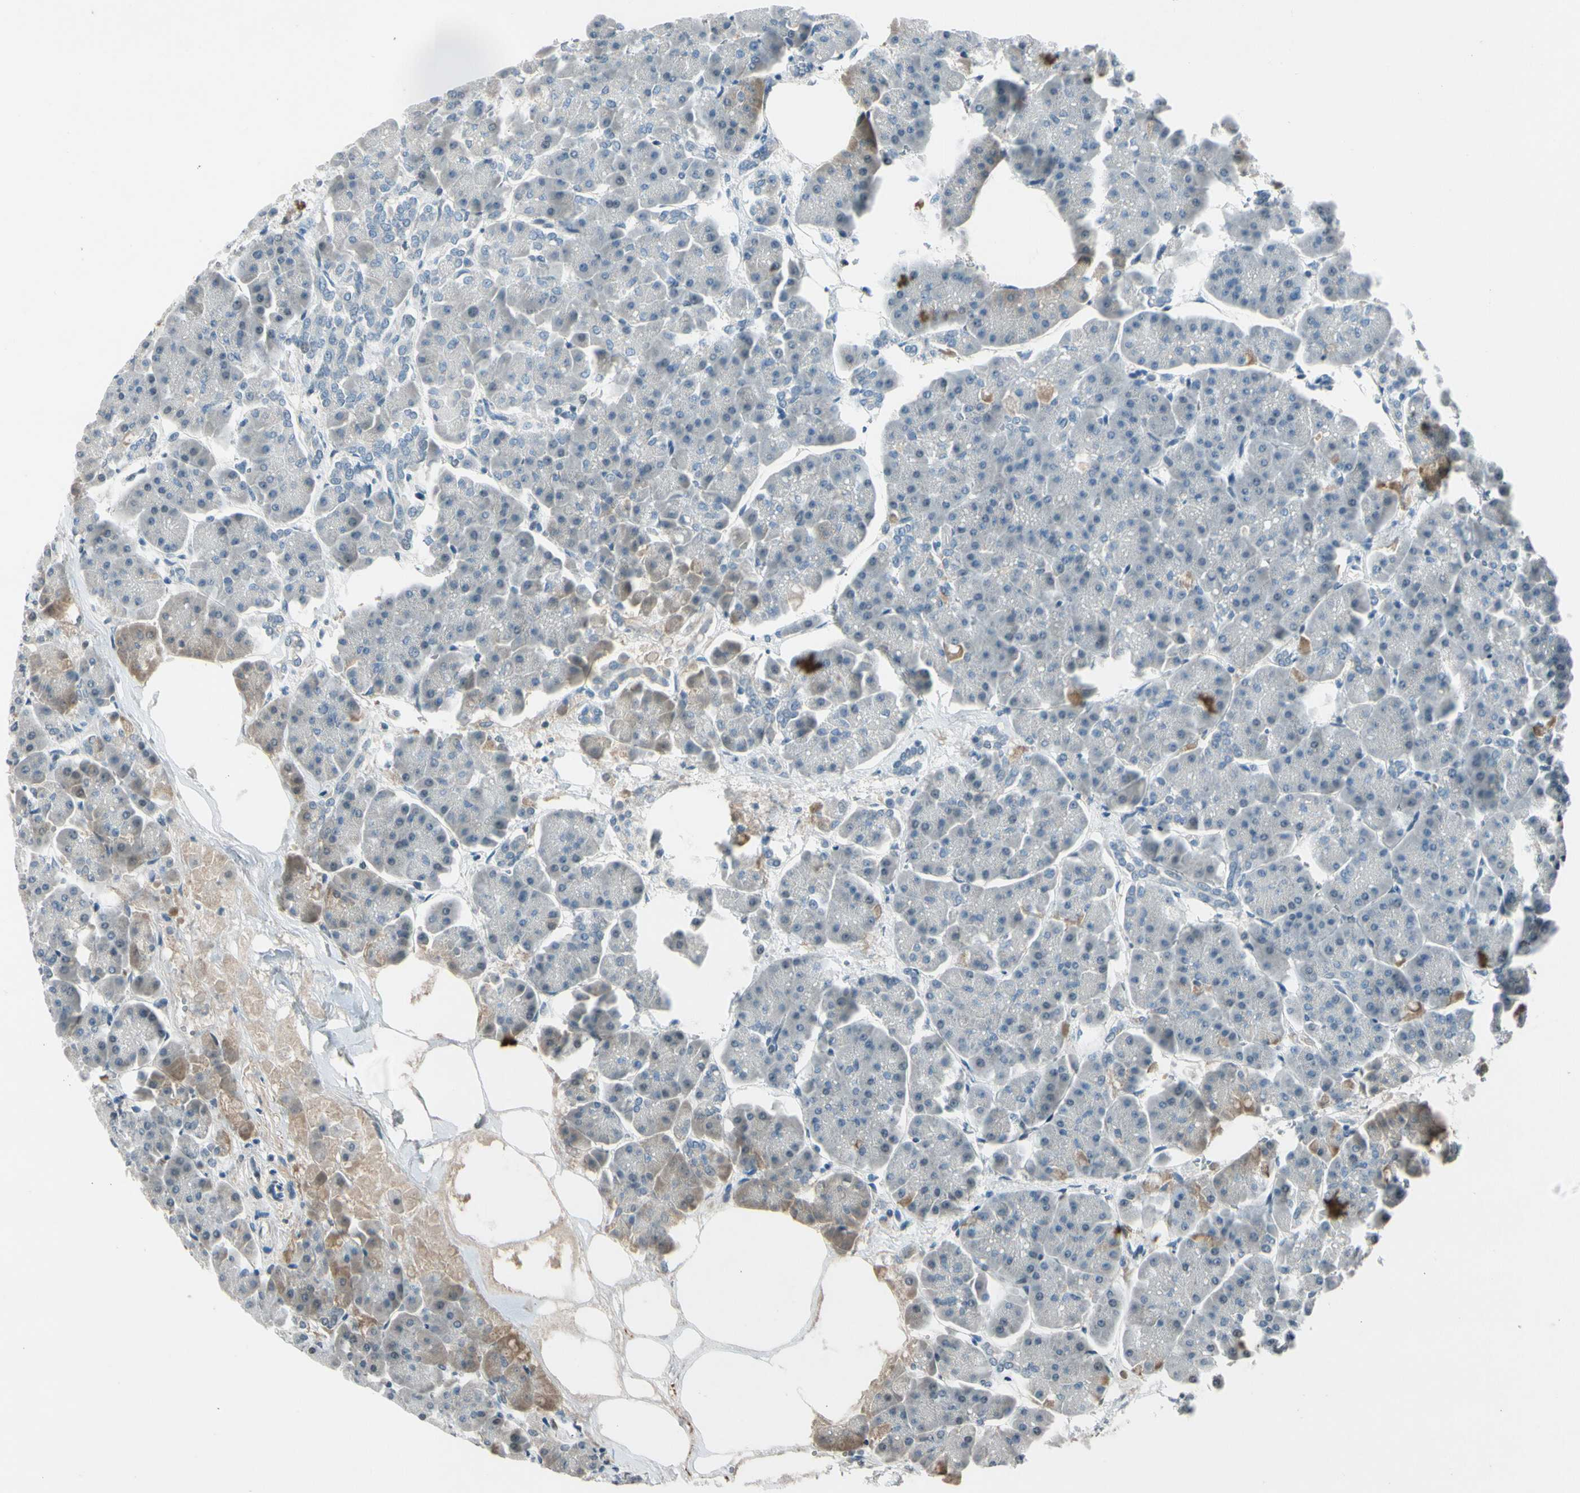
{"staining": {"intensity": "negative", "quantity": "none", "location": "none"}, "tissue": "pancreas", "cell_type": "Exocrine glandular cells", "image_type": "normal", "snomed": [{"axis": "morphology", "description": "Normal tissue, NOS"}, {"axis": "topography", "description": "Pancreas"}], "caption": "IHC photomicrograph of normal pancreas stained for a protein (brown), which displays no expression in exocrine glandular cells.", "gene": "PDPN", "patient": {"sex": "female", "age": 70}}